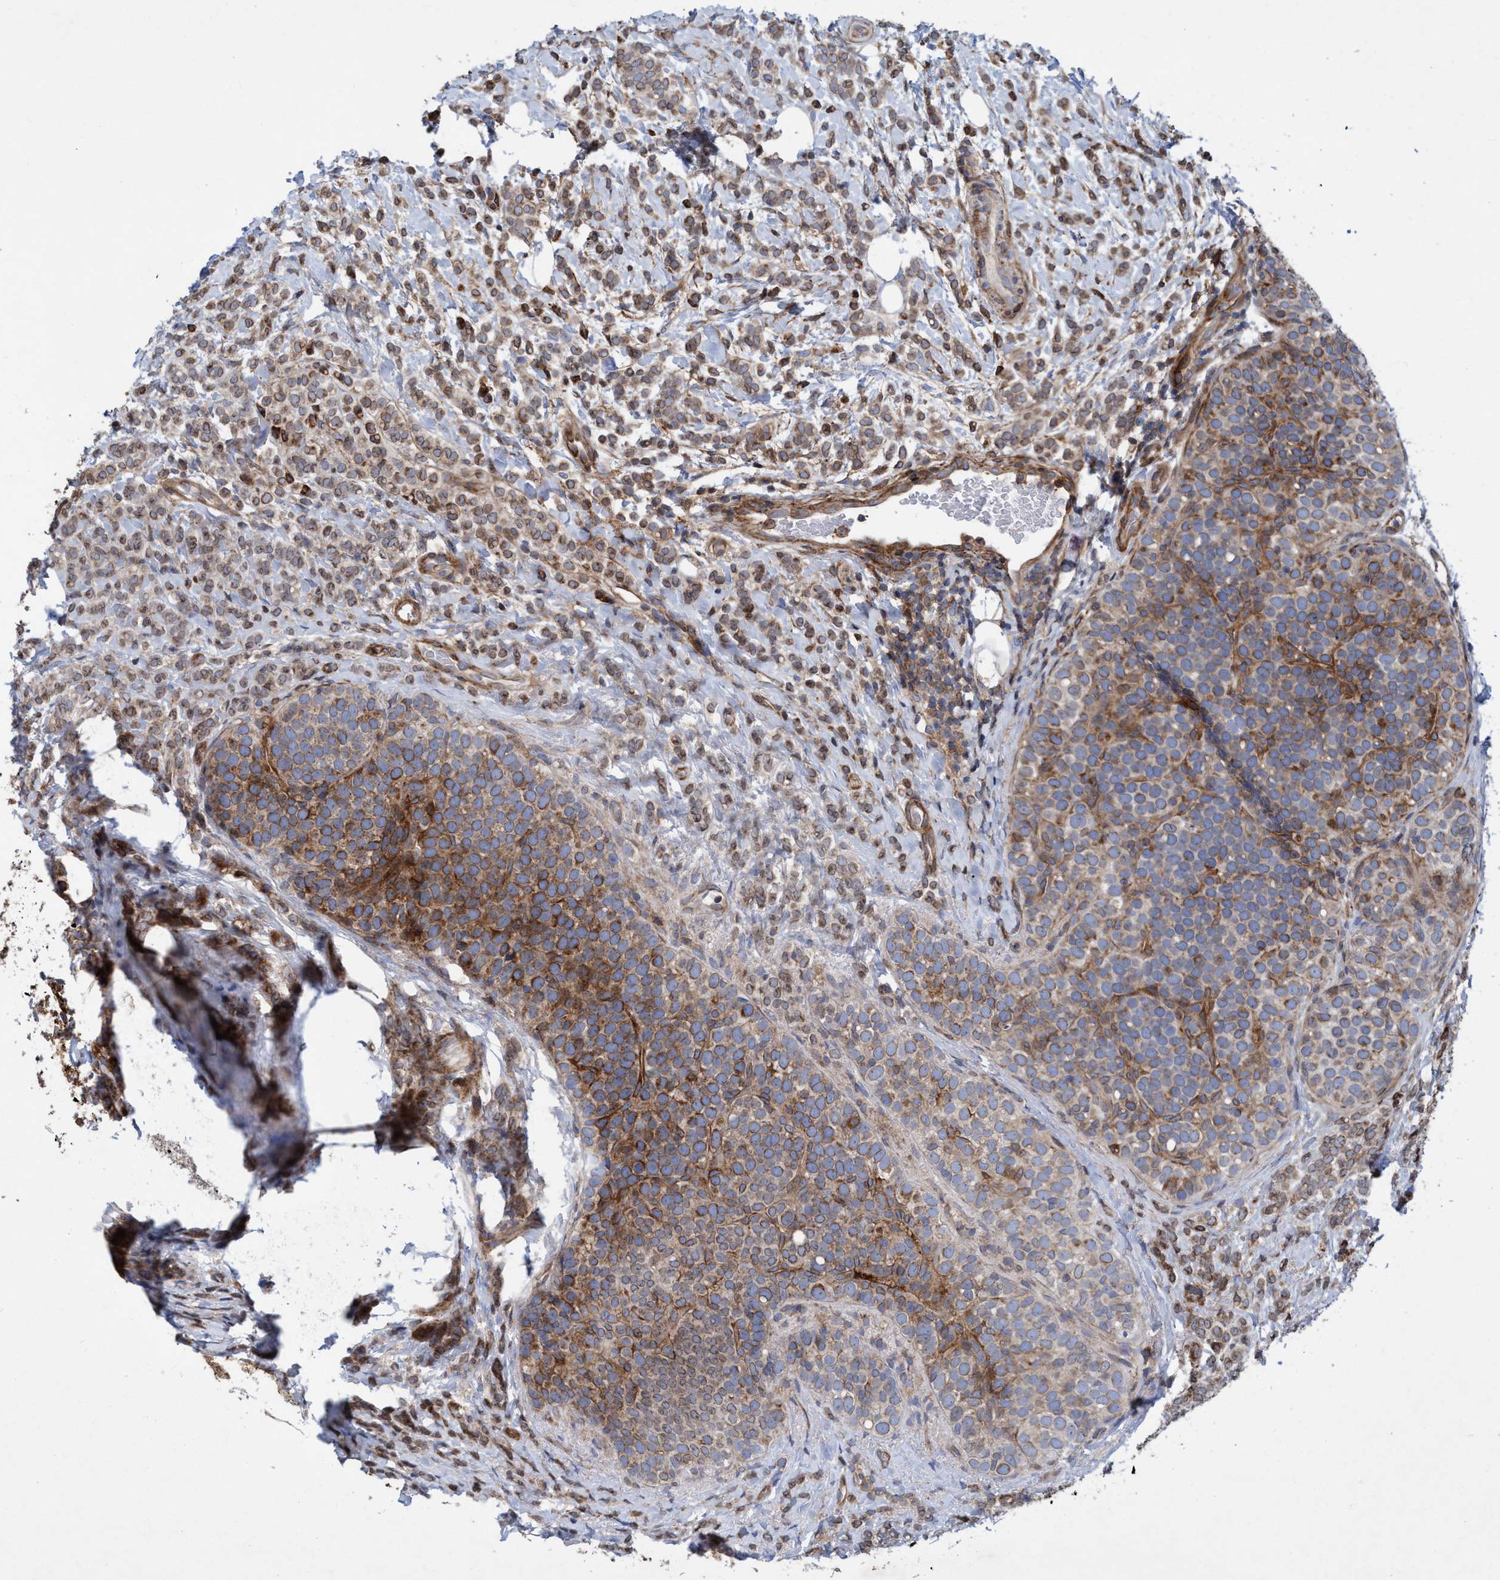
{"staining": {"intensity": "weak", "quantity": ">75%", "location": "cytoplasmic/membranous"}, "tissue": "breast cancer", "cell_type": "Tumor cells", "image_type": "cancer", "snomed": [{"axis": "morphology", "description": "Lobular carcinoma"}, {"axis": "topography", "description": "Breast"}], "caption": "Human breast cancer stained for a protein (brown) demonstrates weak cytoplasmic/membranous positive expression in approximately >75% of tumor cells.", "gene": "SLC16A3", "patient": {"sex": "female", "age": 50}}